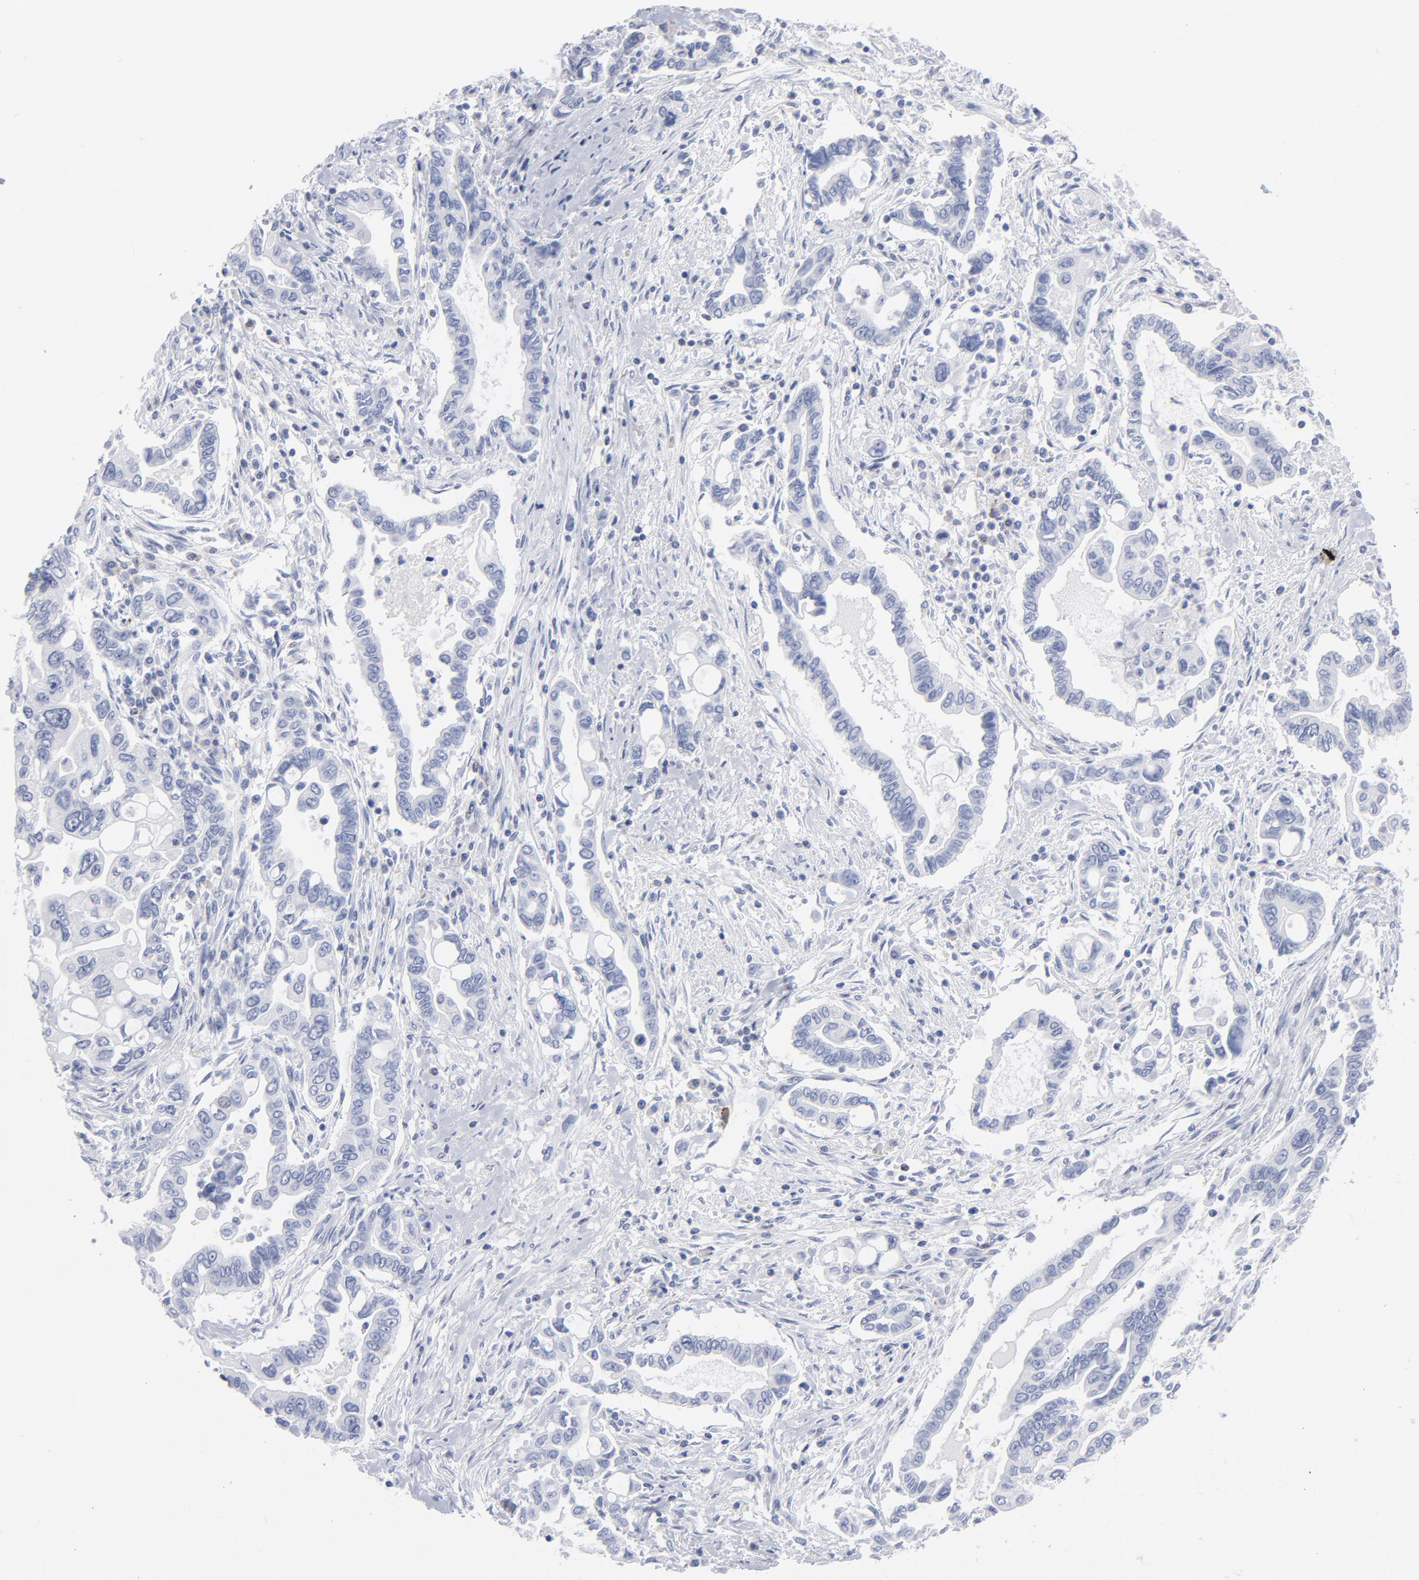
{"staining": {"intensity": "negative", "quantity": "none", "location": "none"}, "tissue": "pancreatic cancer", "cell_type": "Tumor cells", "image_type": "cancer", "snomed": [{"axis": "morphology", "description": "Adenocarcinoma, NOS"}, {"axis": "topography", "description": "Pancreas"}], "caption": "The photomicrograph exhibits no significant staining in tumor cells of pancreatic cancer (adenocarcinoma).", "gene": "P2RY8", "patient": {"sex": "female", "age": 57}}